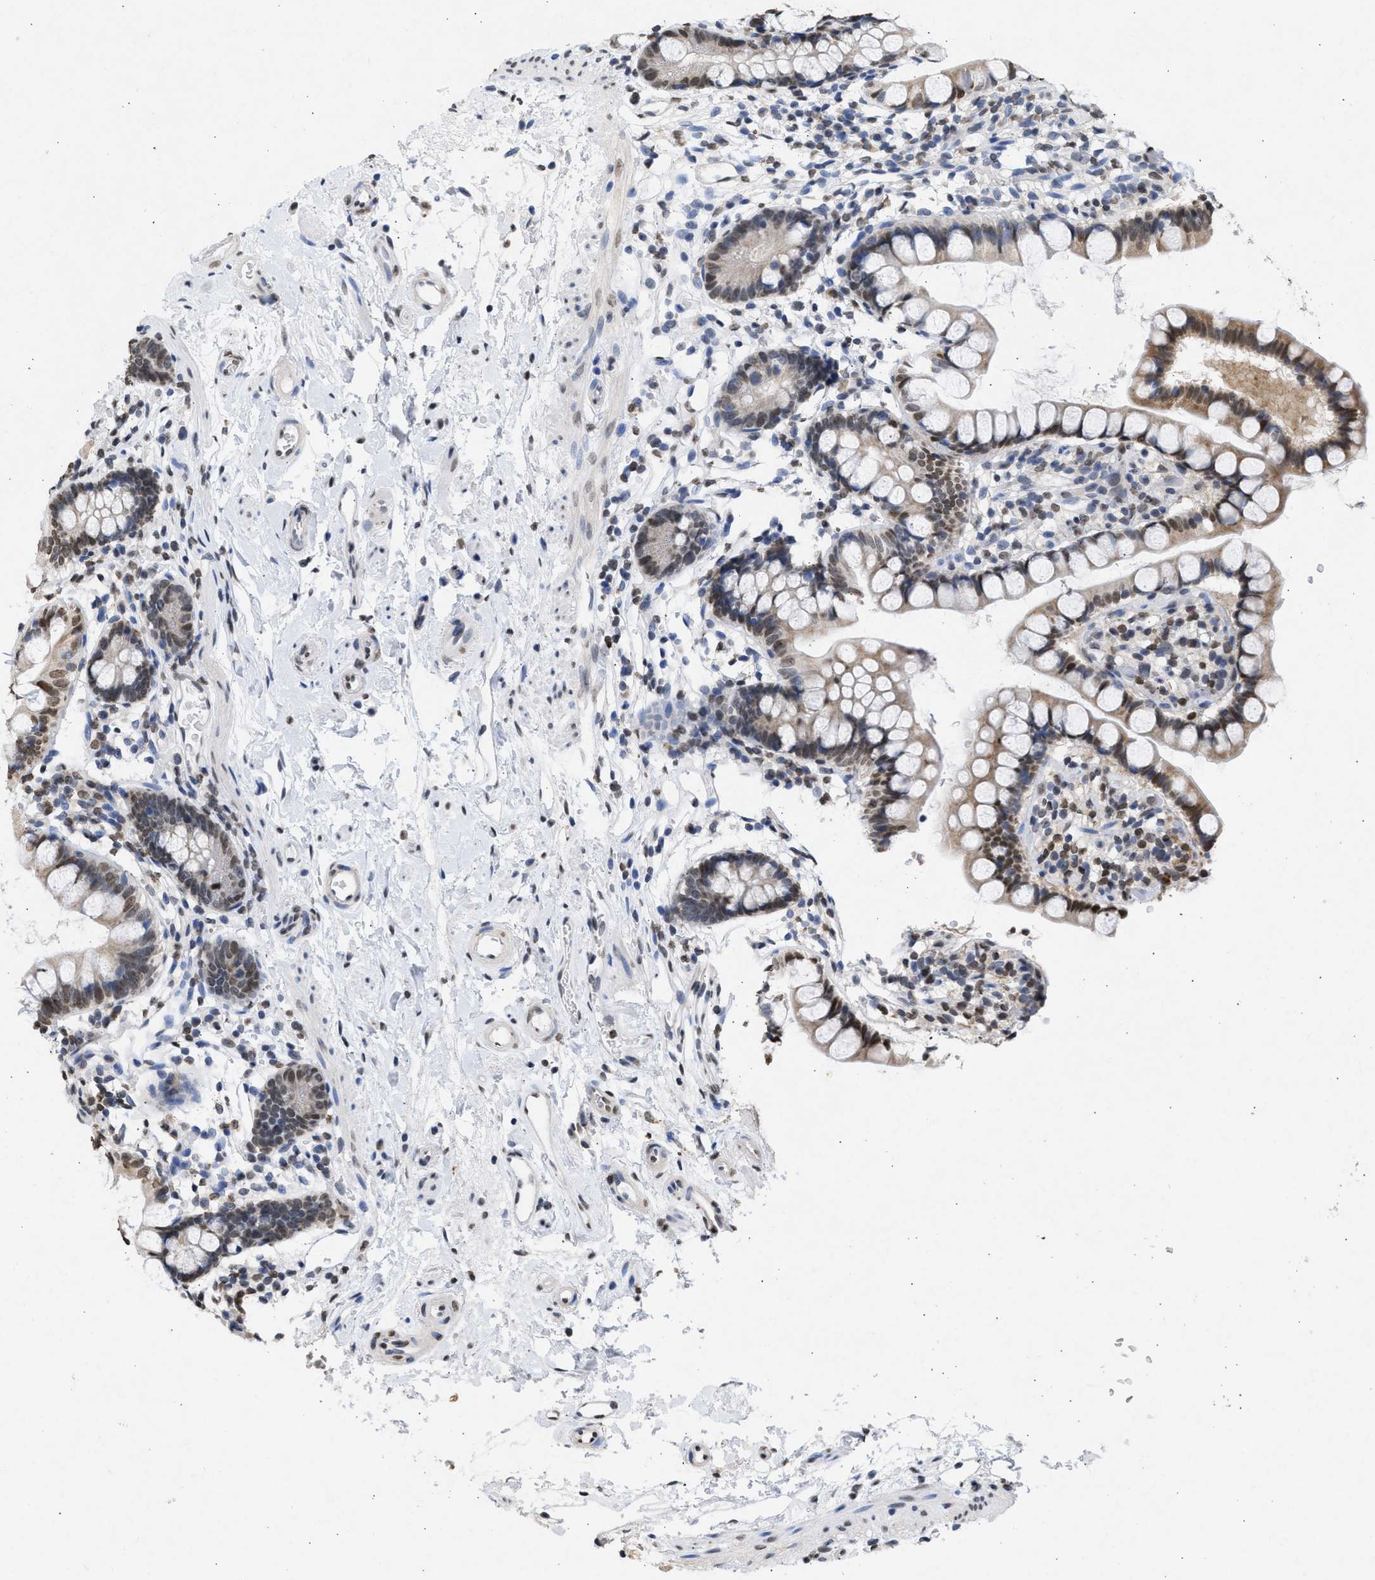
{"staining": {"intensity": "moderate", "quantity": "25%-75%", "location": "cytoplasmic/membranous,nuclear"}, "tissue": "small intestine", "cell_type": "Glandular cells", "image_type": "normal", "snomed": [{"axis": "morphology", "description": "Normal tissue, NOS"}, {"axis": "topography", "description": "Small intestine"}], "caption": "About 25%-75% of glandular cells in unremarkable human small intestine exhibit moderate cytoplasmic/membranous,nuclear protein expression as visualized by brown immunohistochemical staining.", "gene": "NUP35", "patient": {"sex": "female", "age": 84}}